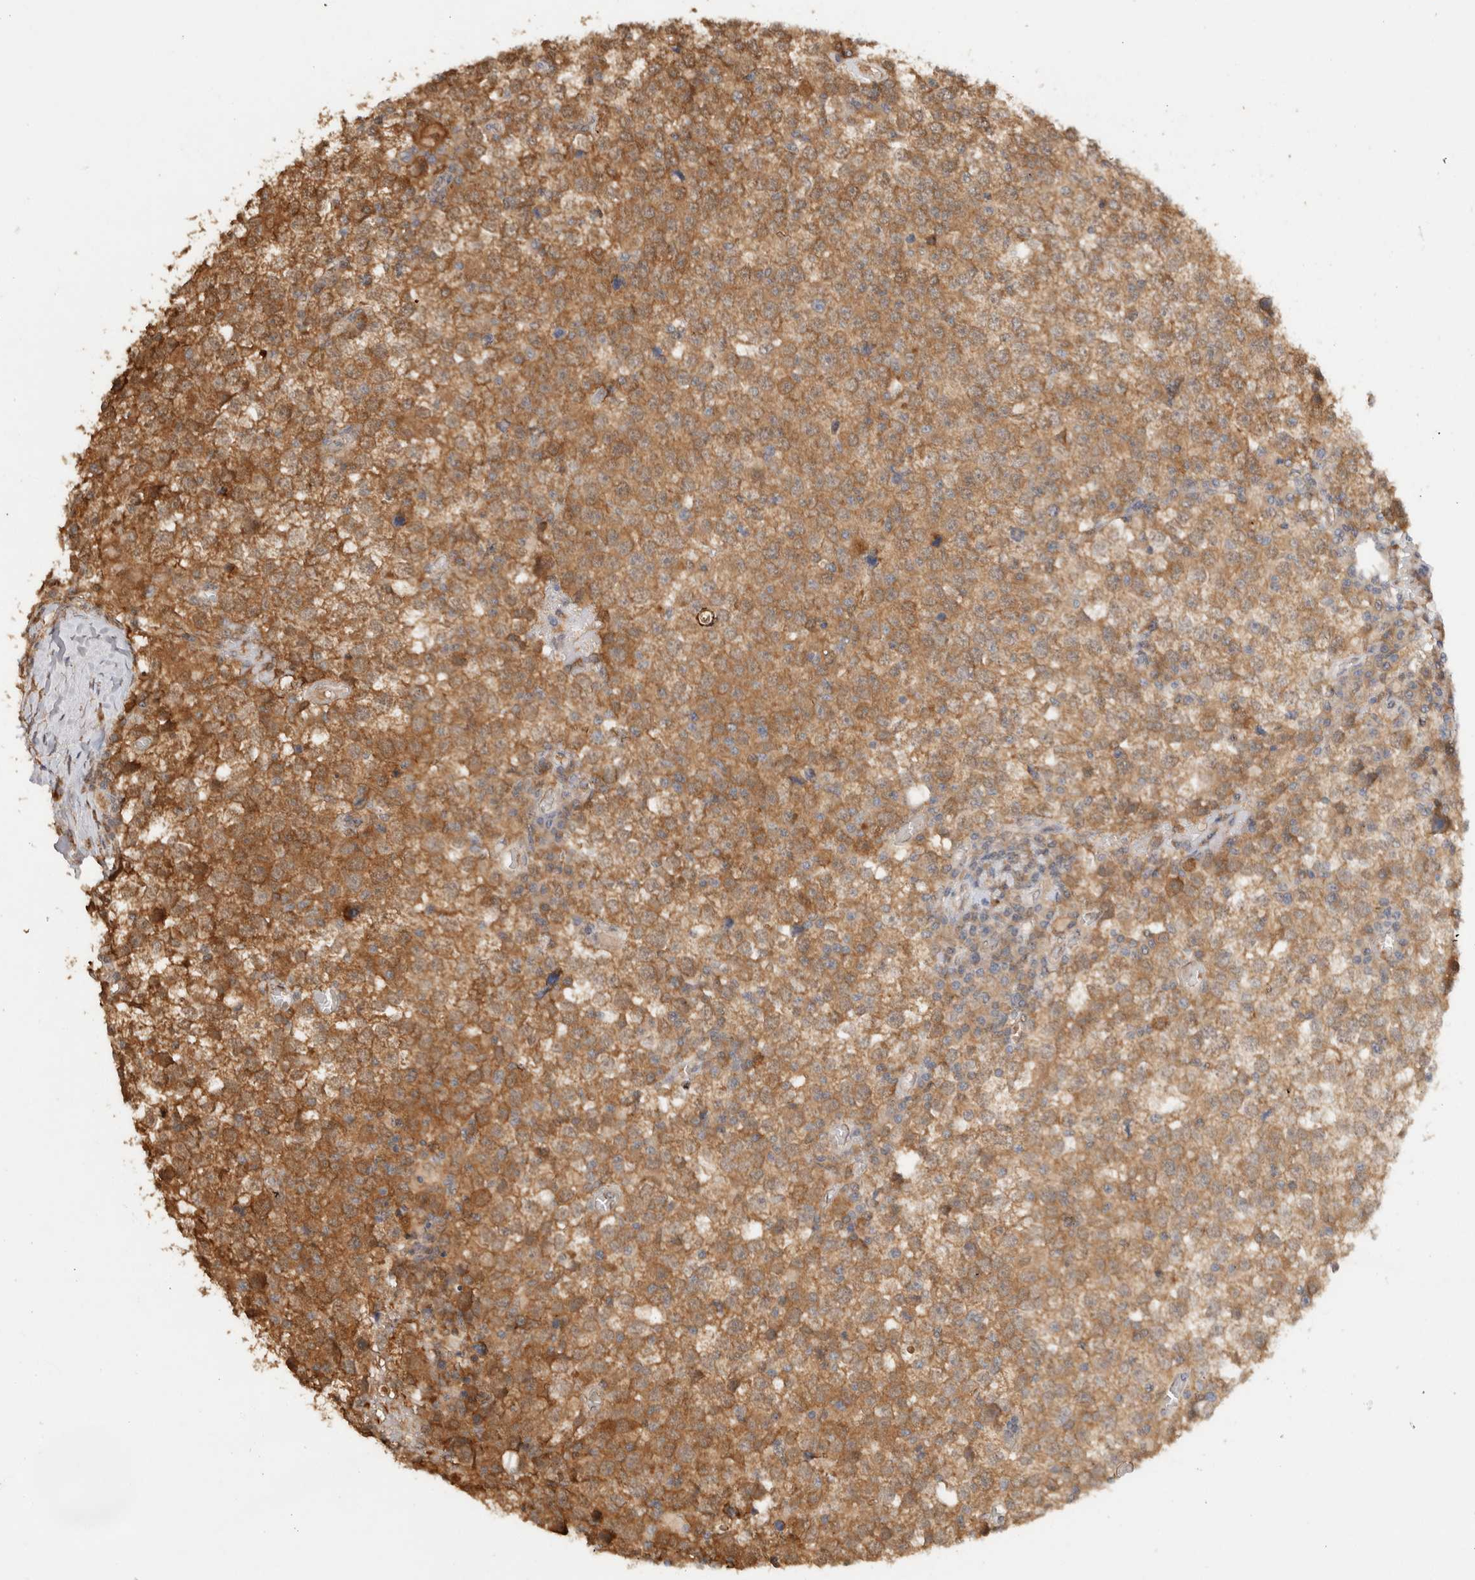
{"staining": {"intensity": "moderate", "quantity": ">75%", "location": "cytoplasmic/membranous"}, "tissue": "testis cancer", "cell_type": "Tumor cells", "image_type": "cancer", "snomed": [{"axis": "morphology", "description": "Seminoma, NOS"}, {"axis": "topography", "description": "Testis"}], "caption": "An image of testis cancer (seminoma) stained for a protein shows moderate cytoplasmic/membranous brown staining in tumor cells. The protein of interest is shown in brown color, while the nuclei are stained blue.", "gene": "CA13", "patient": {"sex": "male", "age": 65}}